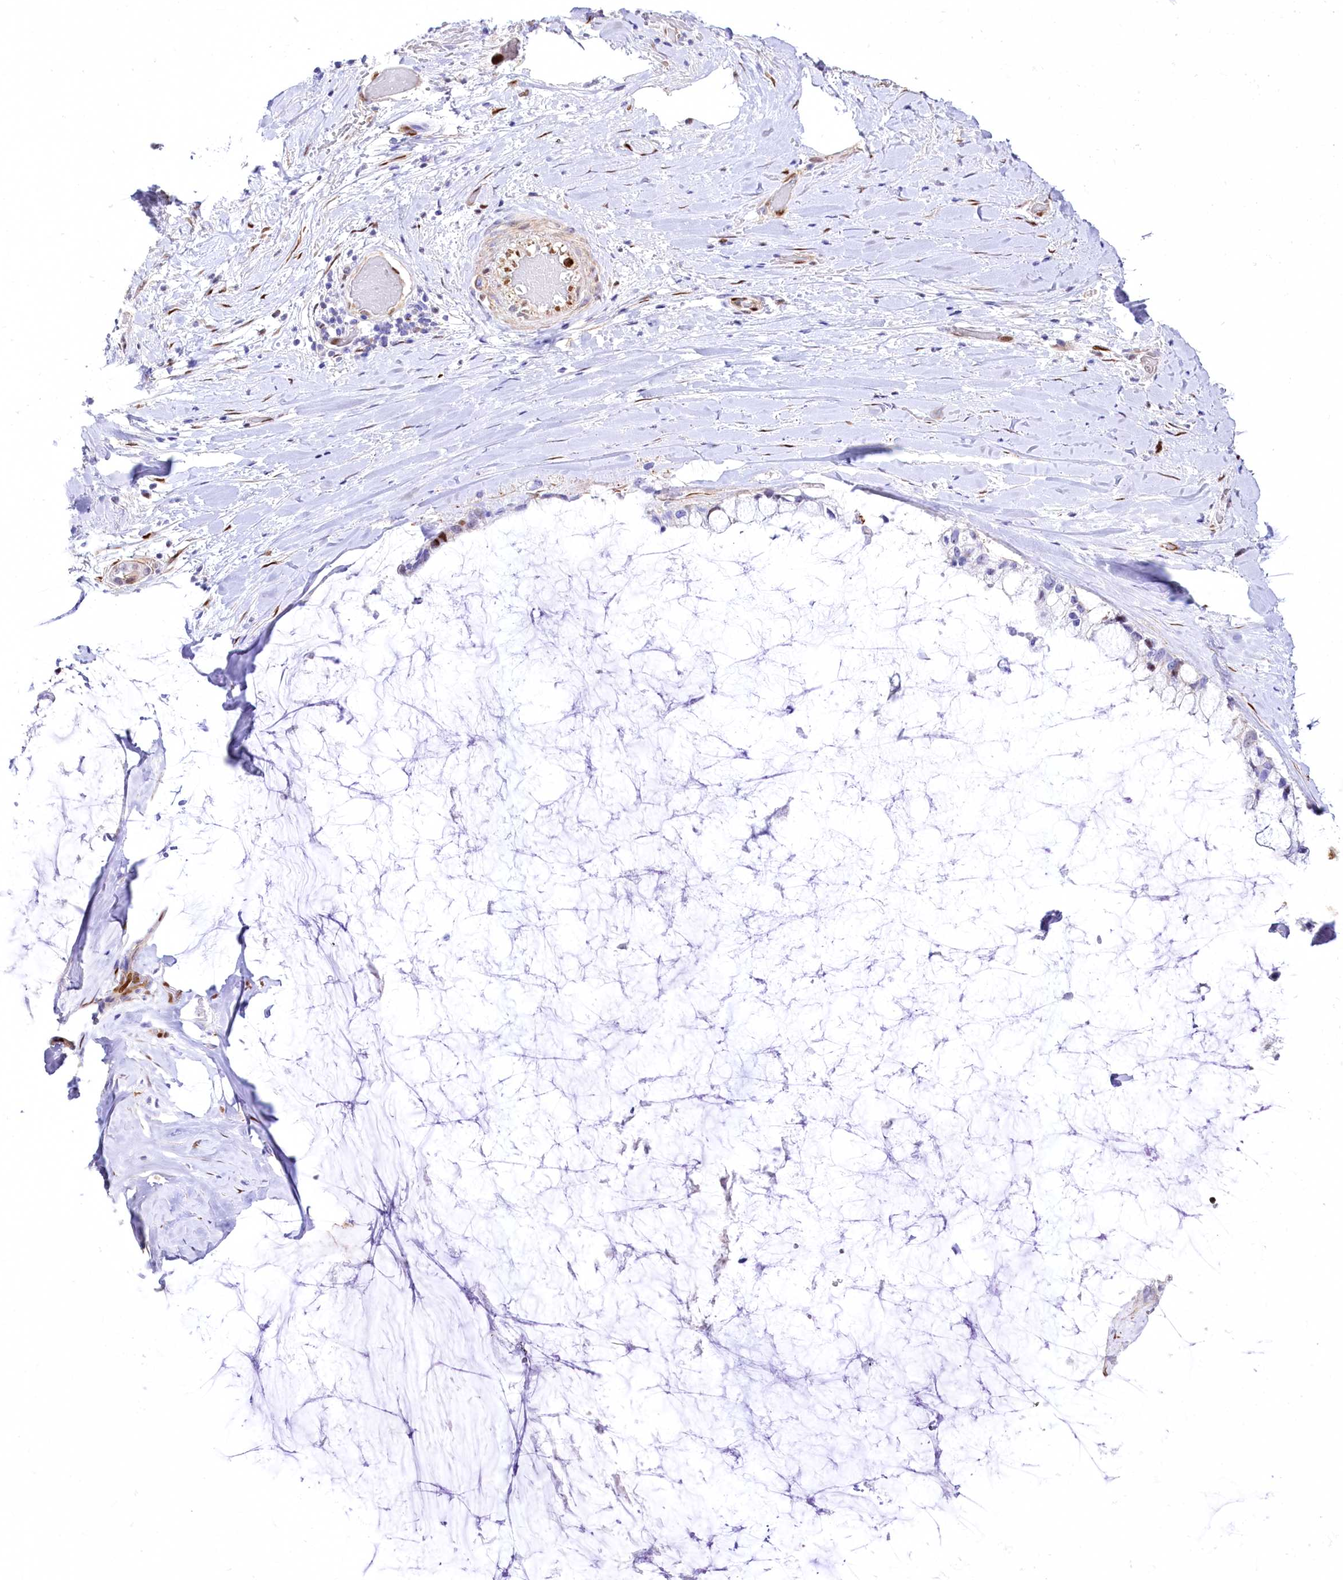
{"staining": {"intensity": "moderate", "quantity": "25%-75%", "location": "nuclear"}, "tissue": "ovarian cancer", "cell_type": "Tumor cells", "image_type": "cancer", "snomed": [{"axis": "morphology", "description": "Cystadenocarcinoma, mucinous, NOS"}, {"axis": "topography", "description": "Ovary"}], "caption": "This histopathology image shows IHC staining of ovarian cancer, with medium moderate nuclear expression in approximately 25%-75% of tumor cells.", "gene": "PTMS", "patient": {"sex": "female", "age": 39}}